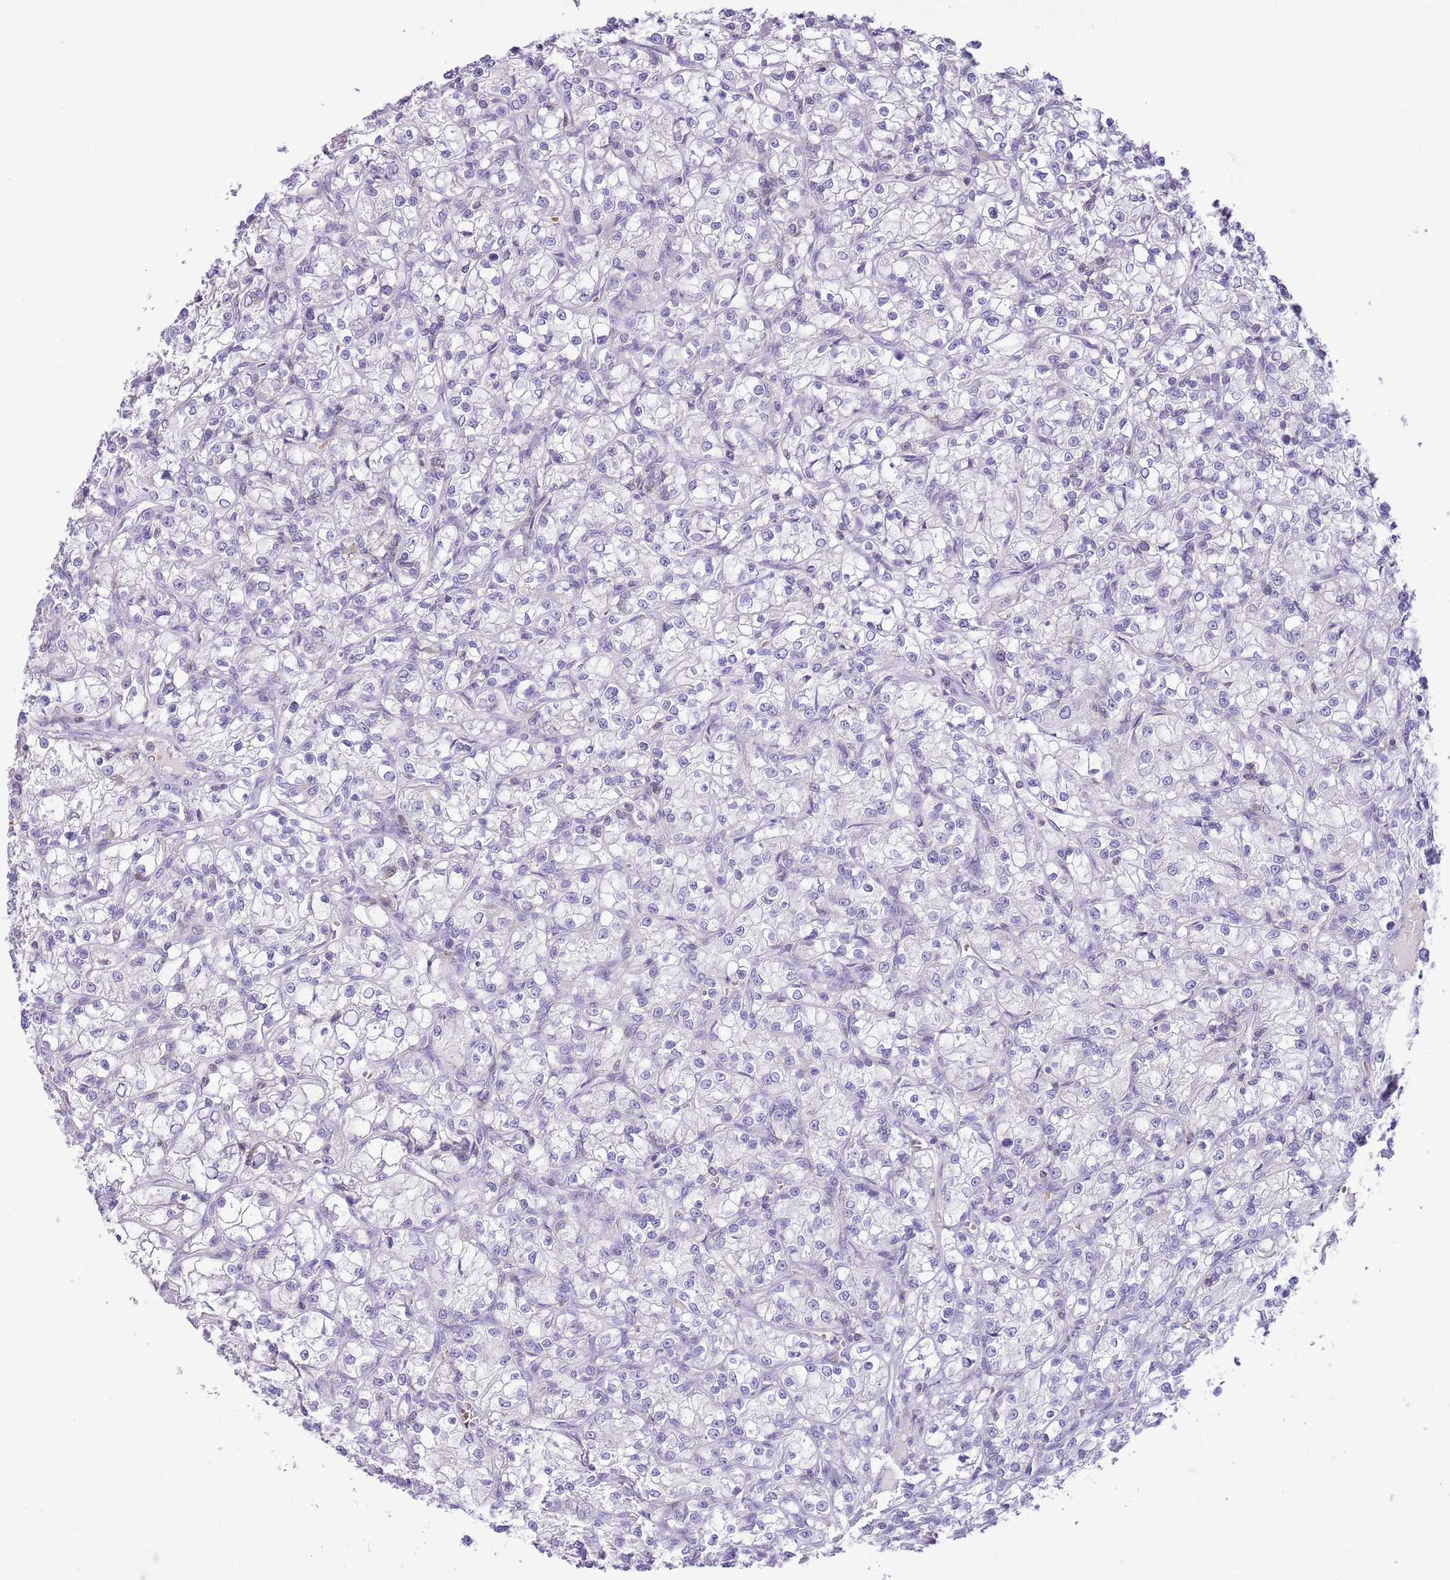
{"staining": {"intensity": "negative", "quantity": "none", "location": "none"}, "tissue": "renal cancer", "cell_type": "Tumor cells", "image_type": "cancer", "snomed": [{"axis": "morphology", "description": "Adenocarcinoma, NOS"}, {"axis": "topography", "description": "Kidney"}], "caption": "High power microscopy histopathology image of an immunohistochemistry histopathology image of renal cancer, revealing no significant positivity in tumor cells.", "gene": "OR4Q3", "patient": {"sex": "female", "age": 59}}